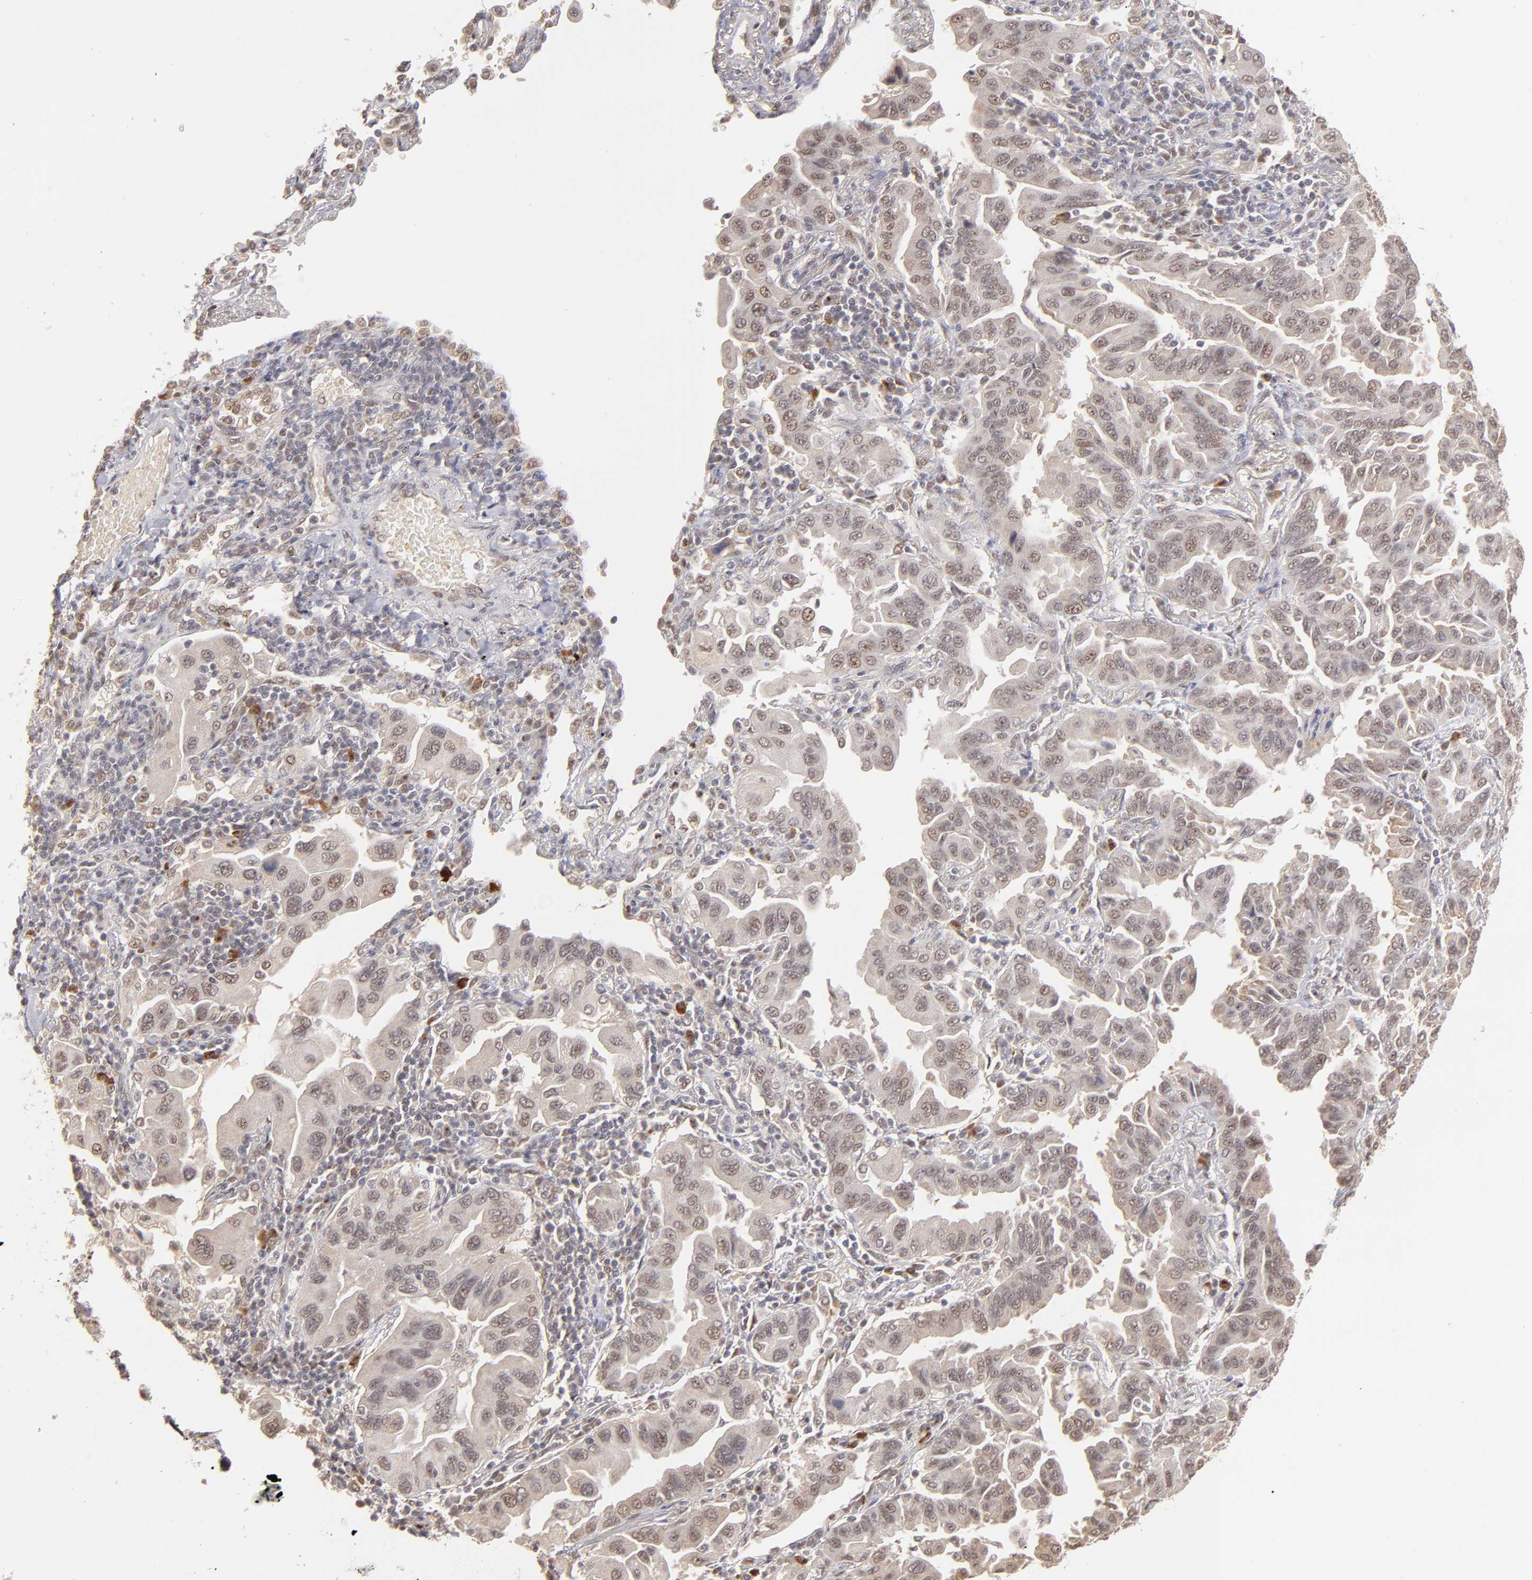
{"staining": {"intensity": "moderate", "quantity": ">75%", "location": "cytoplasmic/membranous,nuclear"}, "tissue": "lung cancer", "cell_type": "Tumor cells", "image_type": "cancer", "snomed": [{"axis": "morphology", "description": "Adenocarcinoma, NOS"}, {"axis": "topography", "description": "Lung"}], "caption": "A micrograph showing moderate cytoplasmic/membranous and nuclear staining in about >75% of tumor cells in lung cancer, as visualized by brown immunohistochemical staining.", "gene": "NFE2", "patient": {"sex": "female", "age": 65}}